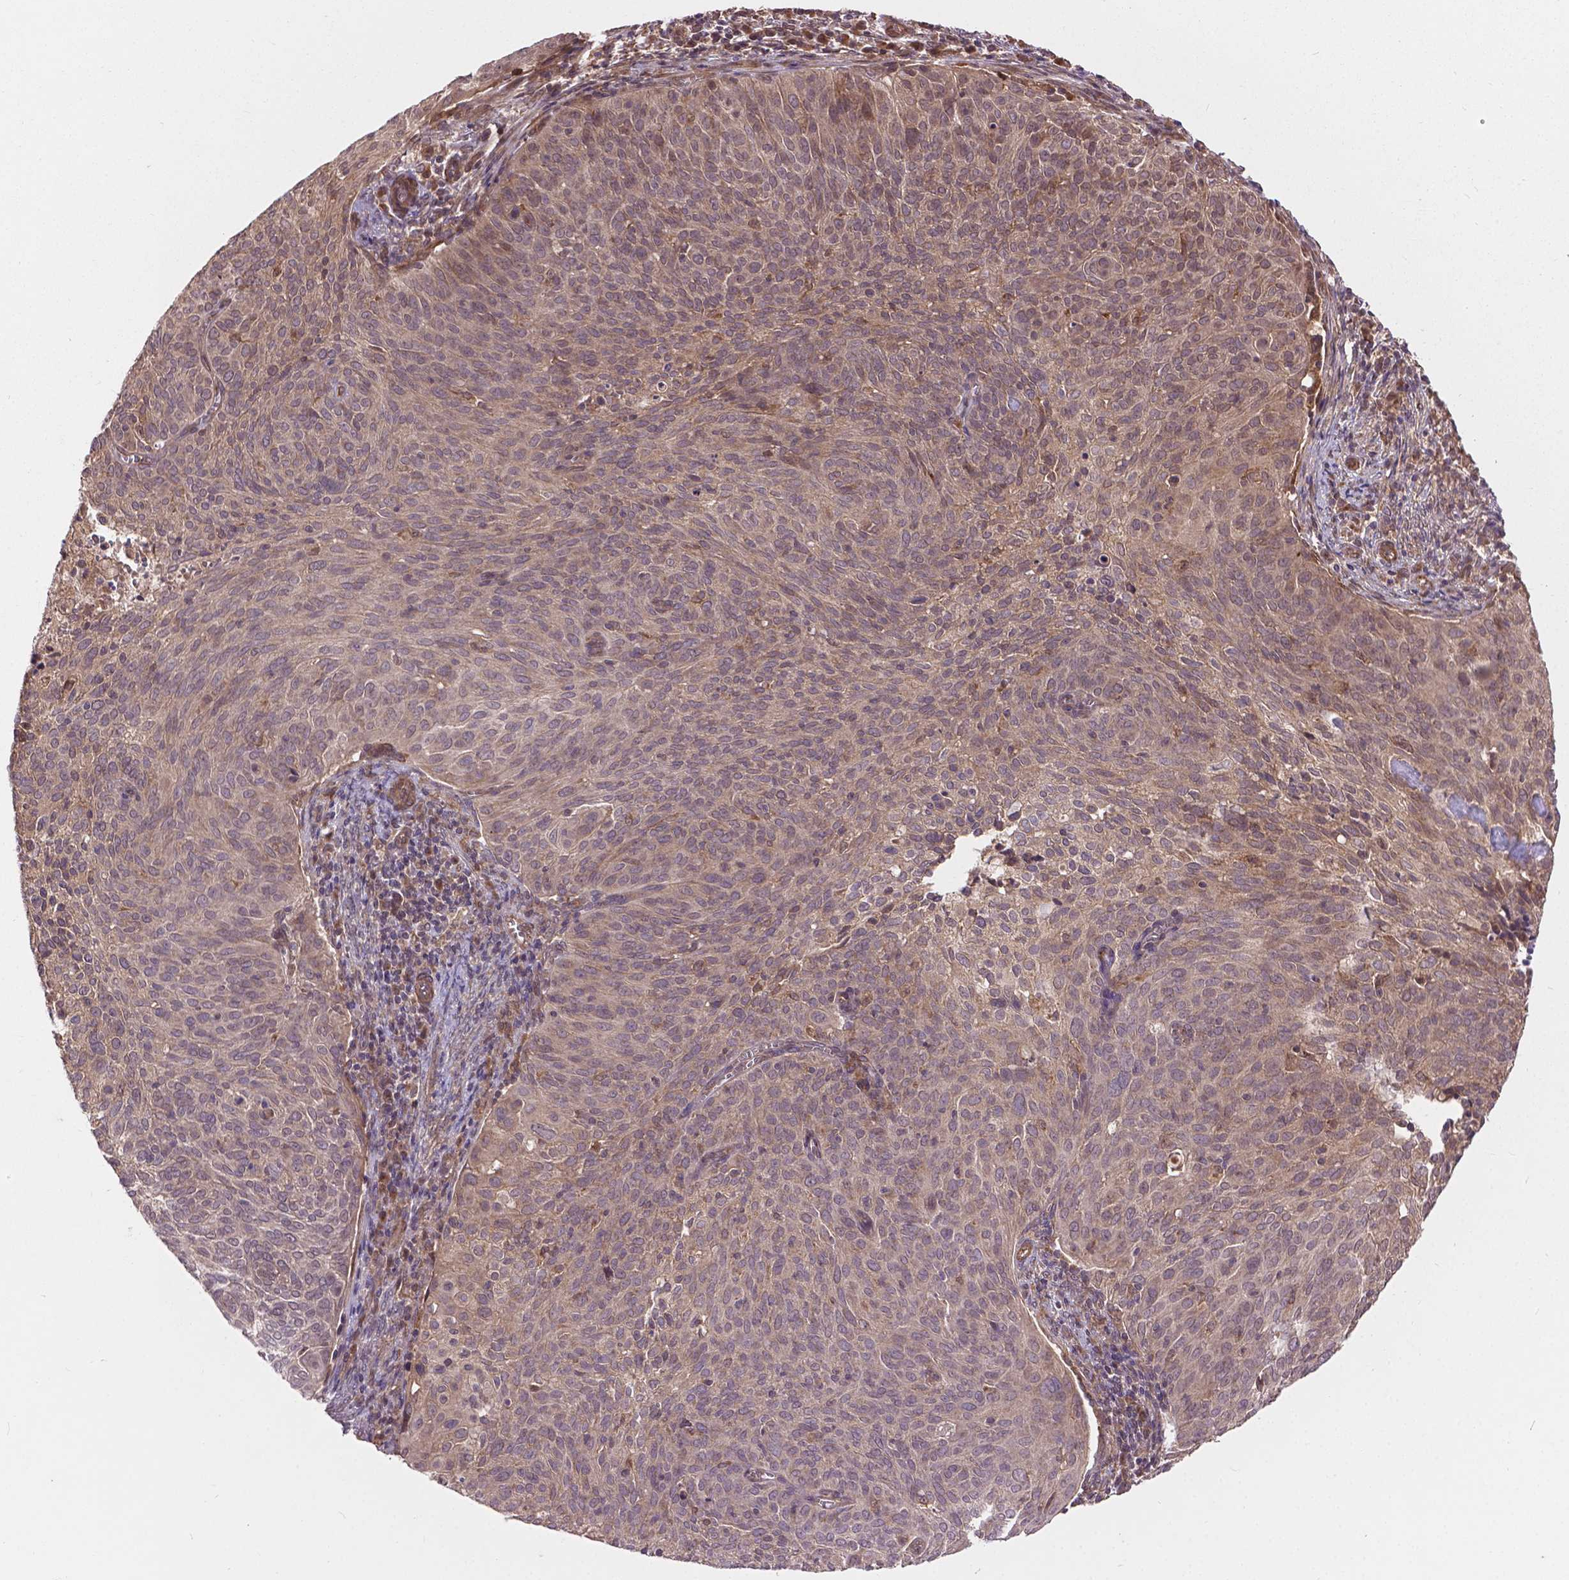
{"staining": {"intensity": "weak", "quantity": ">75%", "location": "cytoplasmic/membranous"}, "tissue": "cervical cancer", "cell_type": "Tumor cells", "image_type": "cancer", "snomed": [{"axis": "morphology", "description": "Squamous cell carcinoma, NOS"}, {"axis": "topography", "description": "Cervix"}], "caption": "A brown stain highlights weak cytoplasmic/membranous positivity of a protein in human cervical squamous cell carcinoma tumor cells. Ihc stains the protein in brown and the nuclei are stained blue.", "gene": "ZNF616", "patient": {"sex": "female", "age": 39}}